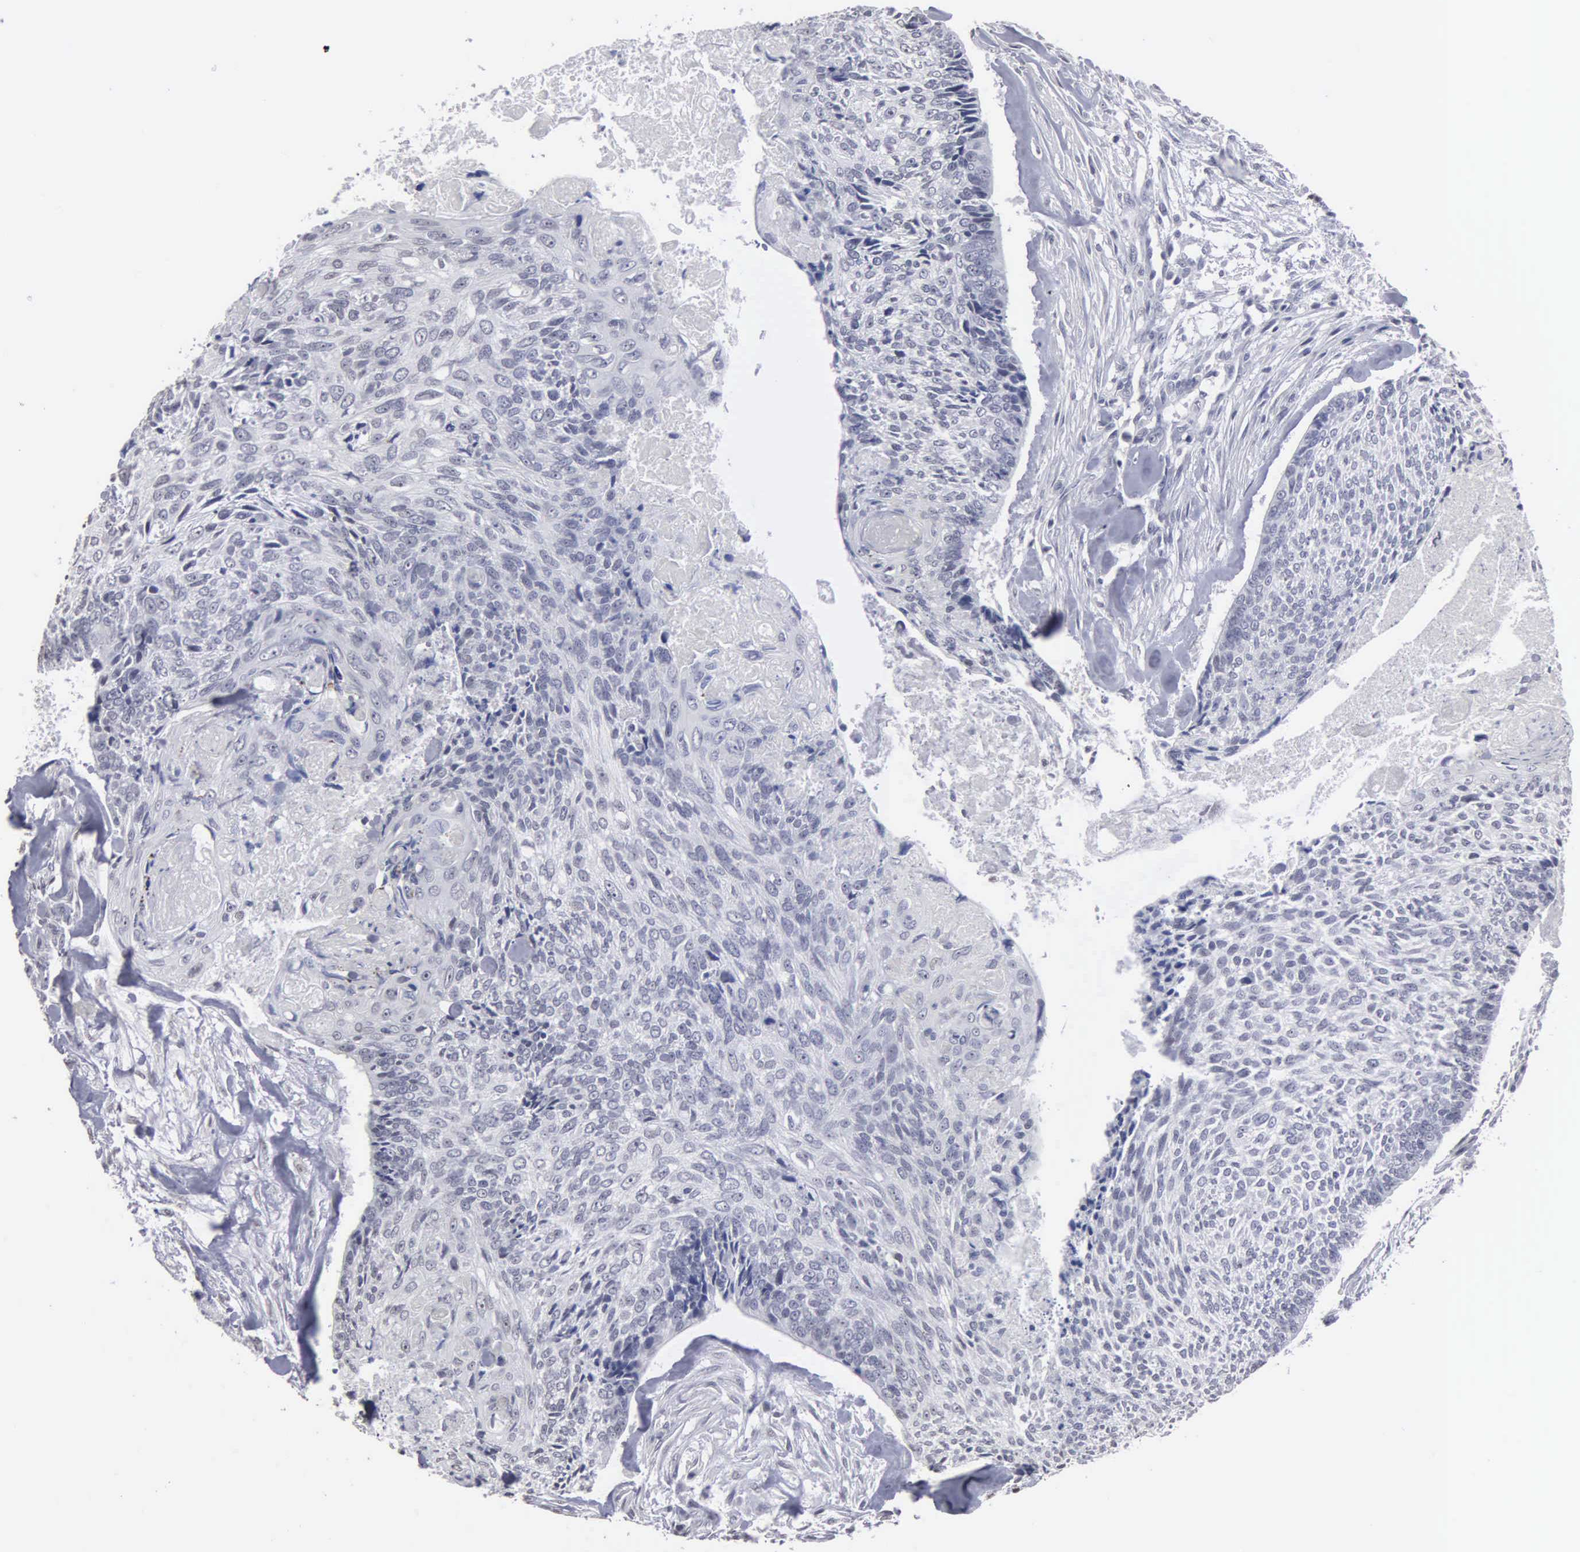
{"staining": {"intensity": "negative", "quantity": "none", "location": "none"}, "tissue": "head and neck cancer", "cell_type": "Tumor cells", "image_type": "cancer", "snomed": [{"axis": "morphology", "description": "Squamous cell carcinoma, NOS"}, {"axis": "topography", "description": "Salivary gland"}, {"axis": "topography", "description": "Head-Neck"}], "caption": "Protein analysis of squamous cell carcinoma (head and neck) shows no significant staining in tumor cells.", "gene": "UPB1", "patient": {"sex": "male", "age": 70}}